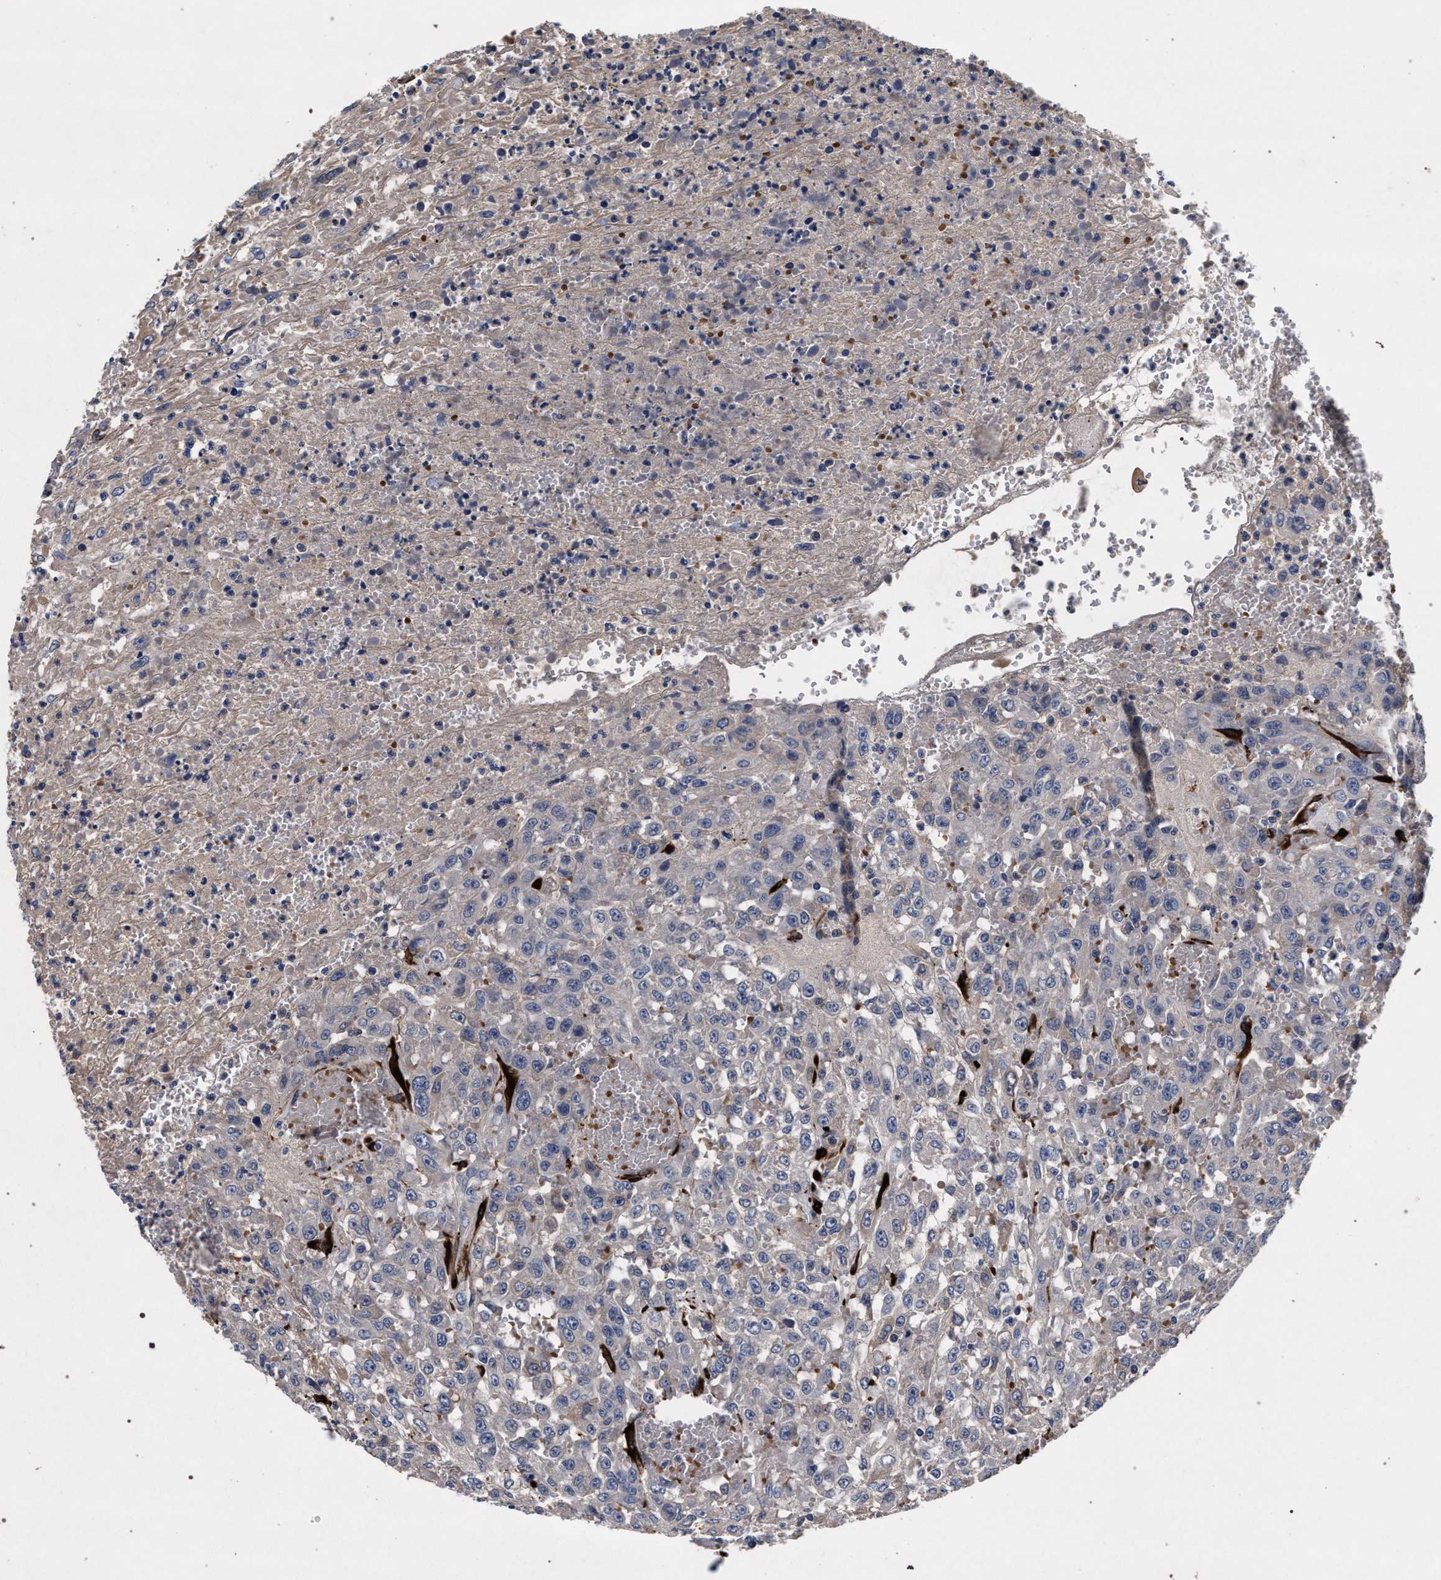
{"staining": {"intensity": "negative", "quantity": "none", "location": "none"}, "tissue": "urothelial cancer", "cell_type": "Tumor cells", "image_type": "cancer", "snomed": [{"axis": "morphology", "description": "Urothelial carcinoma, High grade"}, {"axis": "topography", "description": "Urinary bladder"}], "caption": "Immunohistochemistry of human urothelial cancer displays no expression in tumor cells.", "gene": "NEK7", "patient": {"sex": "male", "age": 46}}